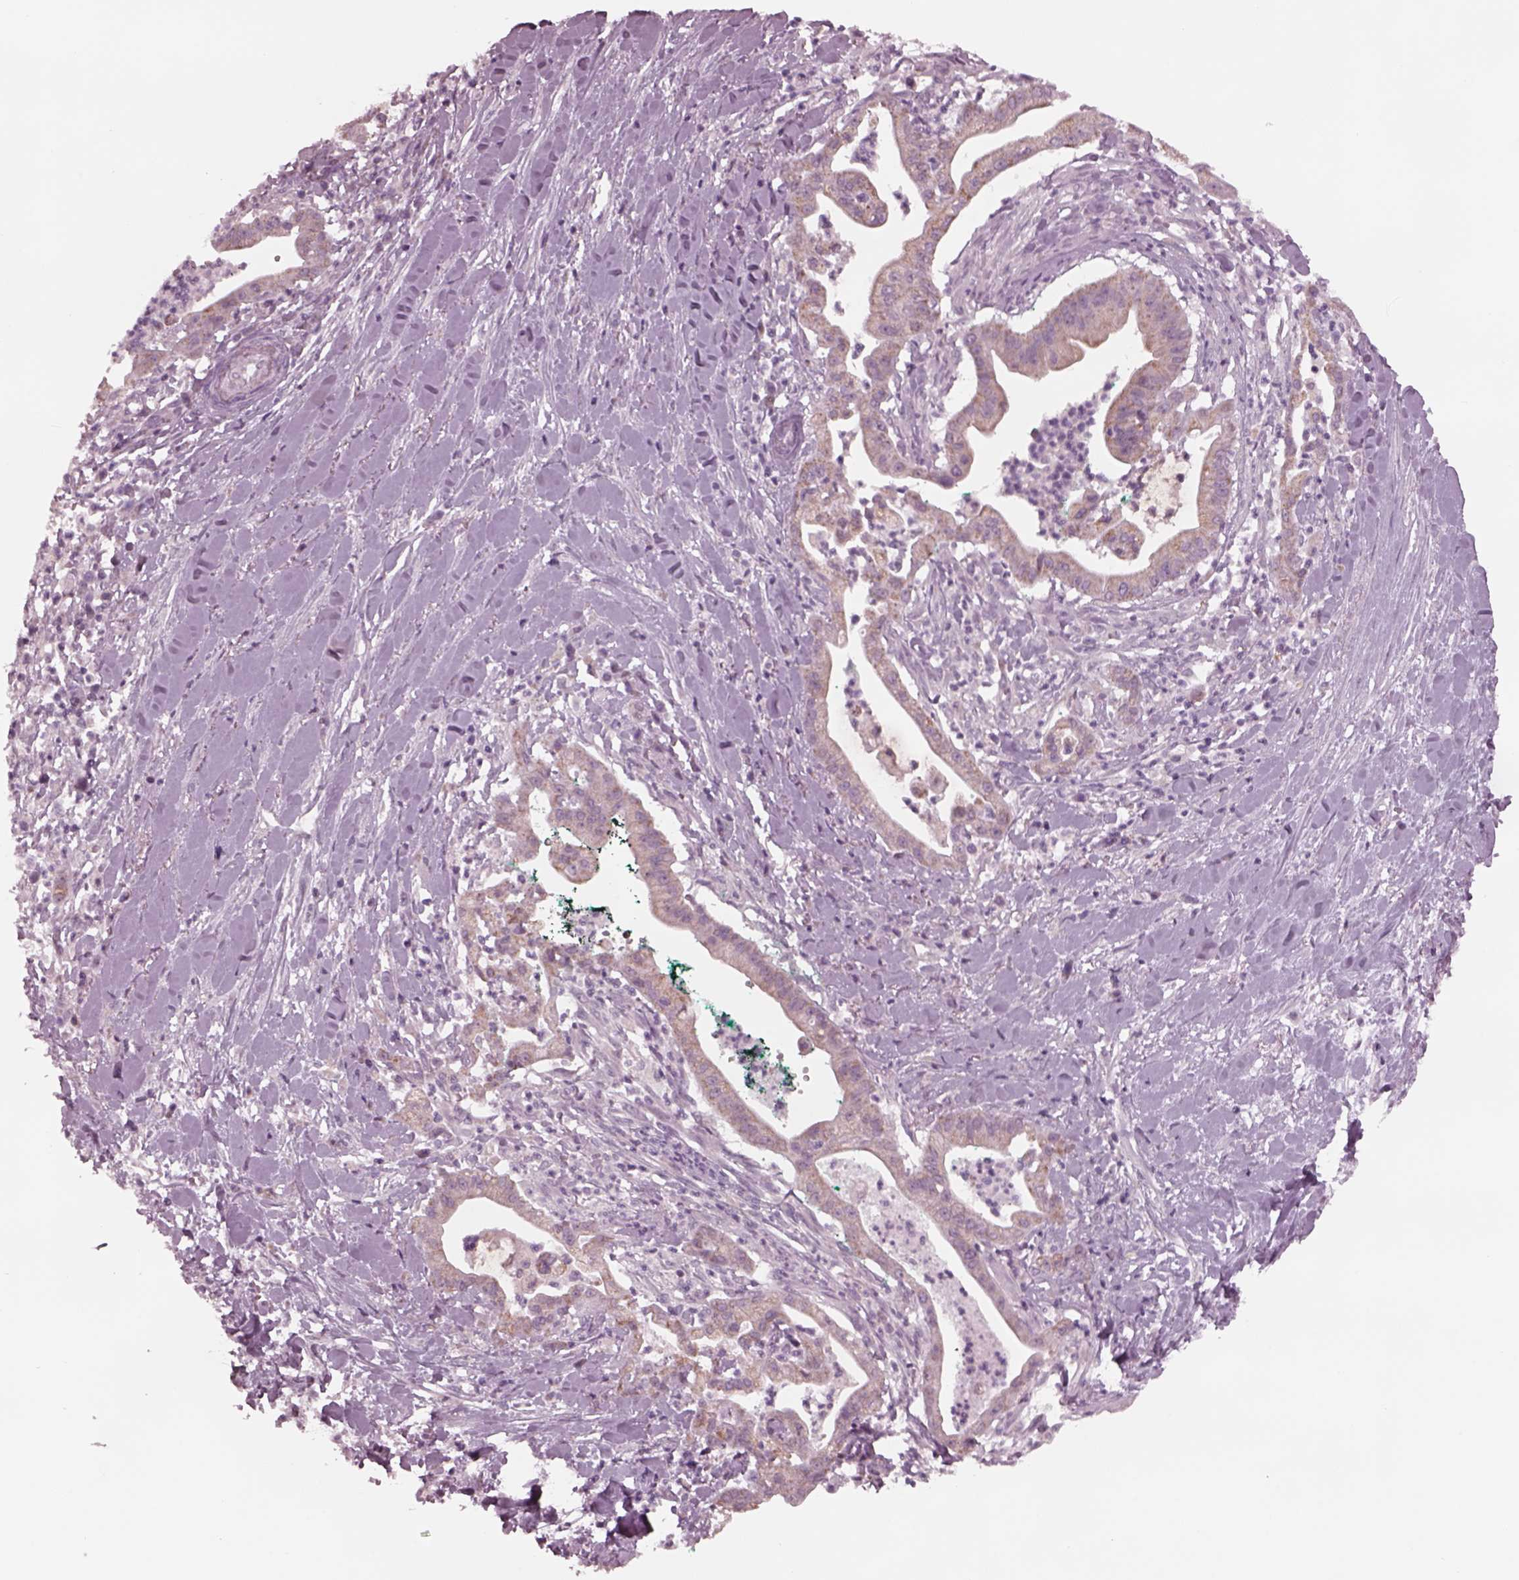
{"staining": {"intensity": "moderate", "quantity": "<25%", "location": "cytoplasmic/membranous"}, "tissue": "pancreatic cancer", "cell_type": "Tumor cells", "image_type": "cancer", "snomed": [{"axis": "morphology", "description": "Normal tissue, NOS"}, {"axis": "morphology", "description": "Adenocarcinoma, NOS"}, {"axis": "topography", "description": "Lymph node"}, {"axis": "topography", "description": "Pancreas"}], "caption": "Pancreatic cancer stained with immunohistochemistry (IHC) displays moderate cytoplasmic/membranous positivity in approximately <25% of tumor cells.", "gene": "CELSR3", "patient": {"sex": "female", "age": 58}}